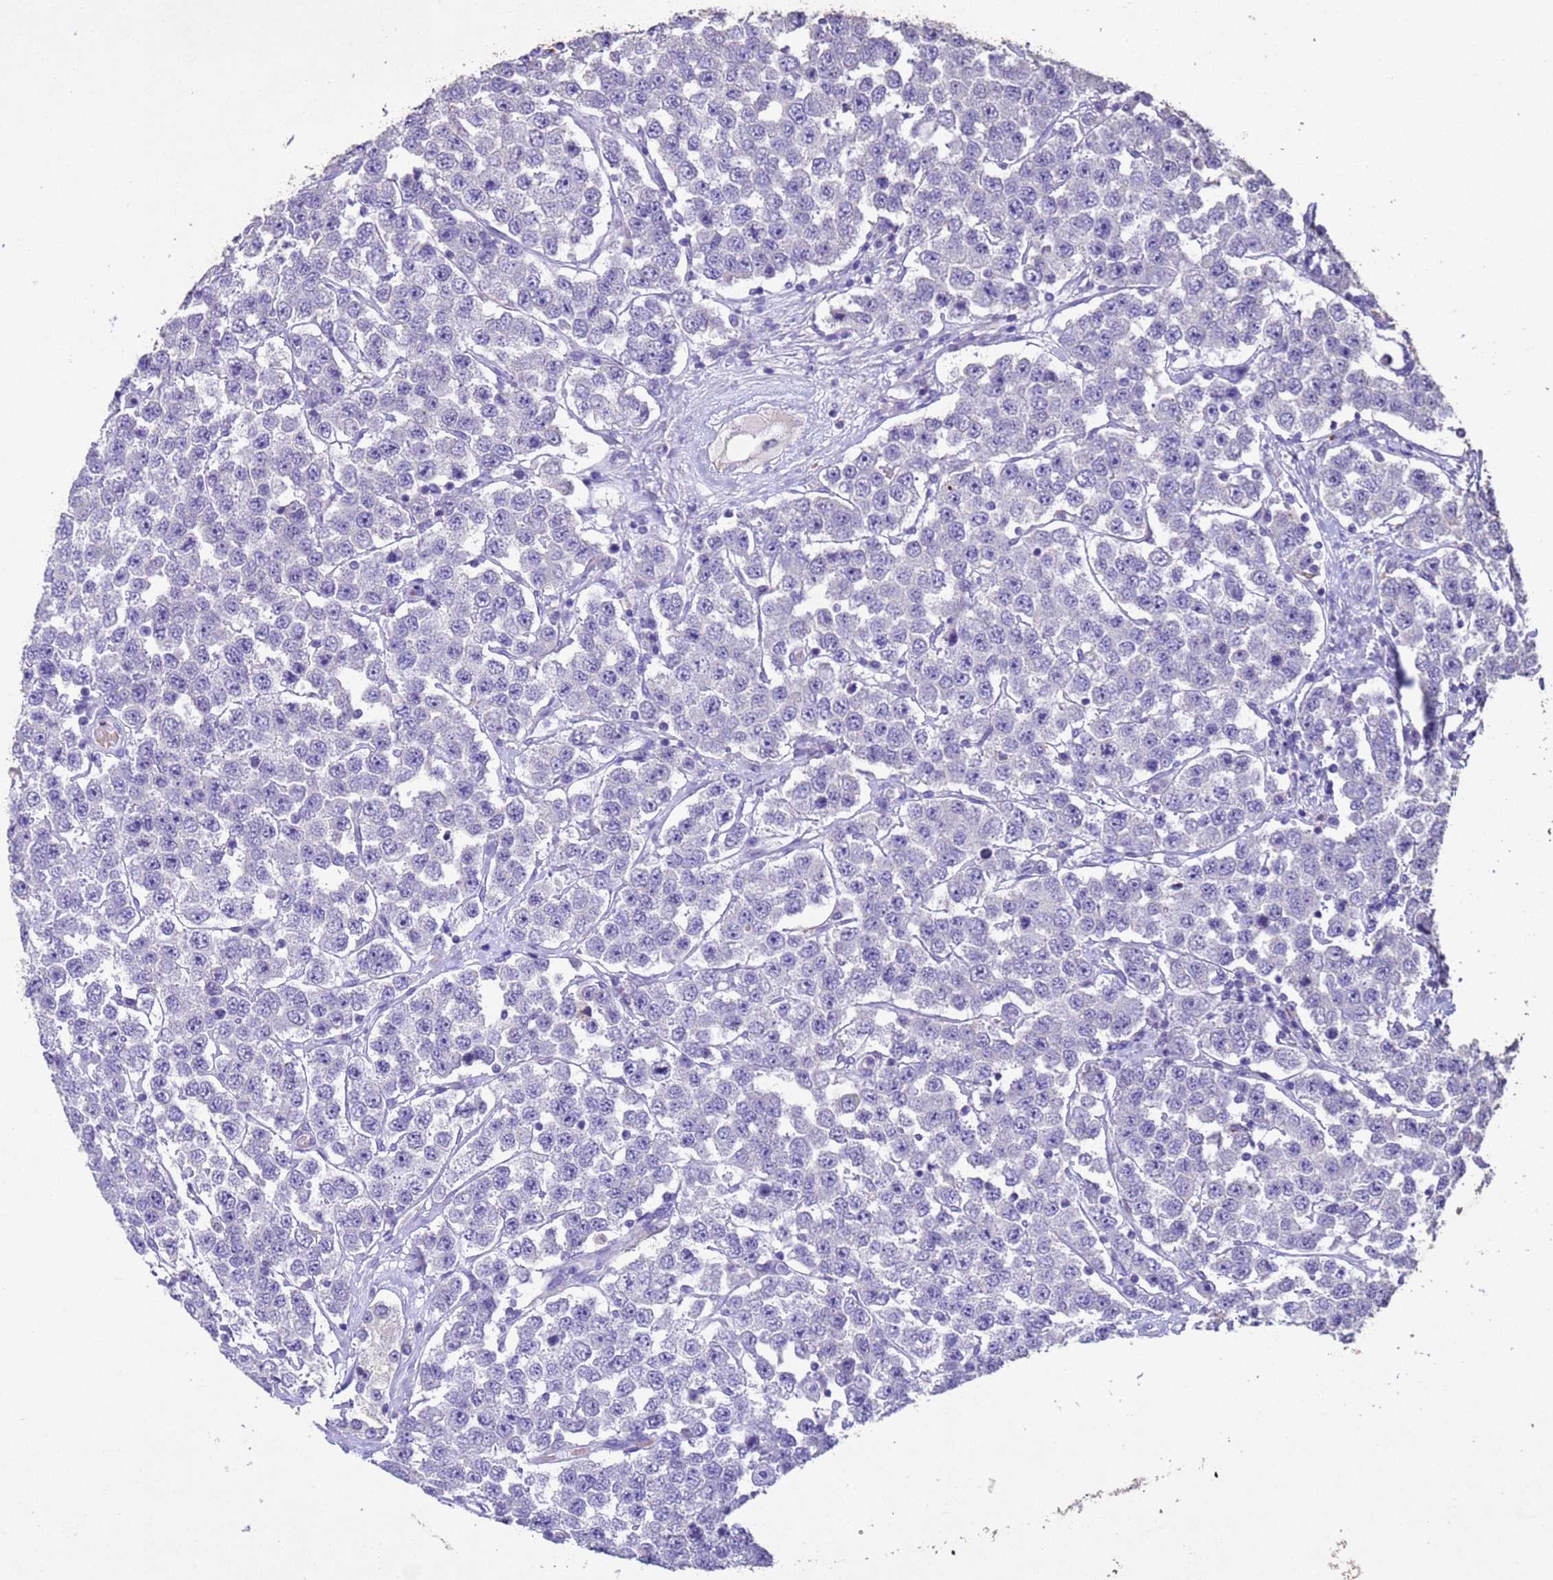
{"staining": {"intensity": "negative", "quantity": "none", "location": "none"}, "tissue": "testis cancer", "cell_type": "Tumor cells", "image_type": "cancer", "snomed": [{"axis": "morphology", "description": "Seminoma, NOS"}, {"axis": "topography", "description": "Testis"}], "caption": "Tumor cells are negative for protein expression in human seminoma (testis).", "gene": "NLRP11", "patient": {"sex": "male", "age": 28}}